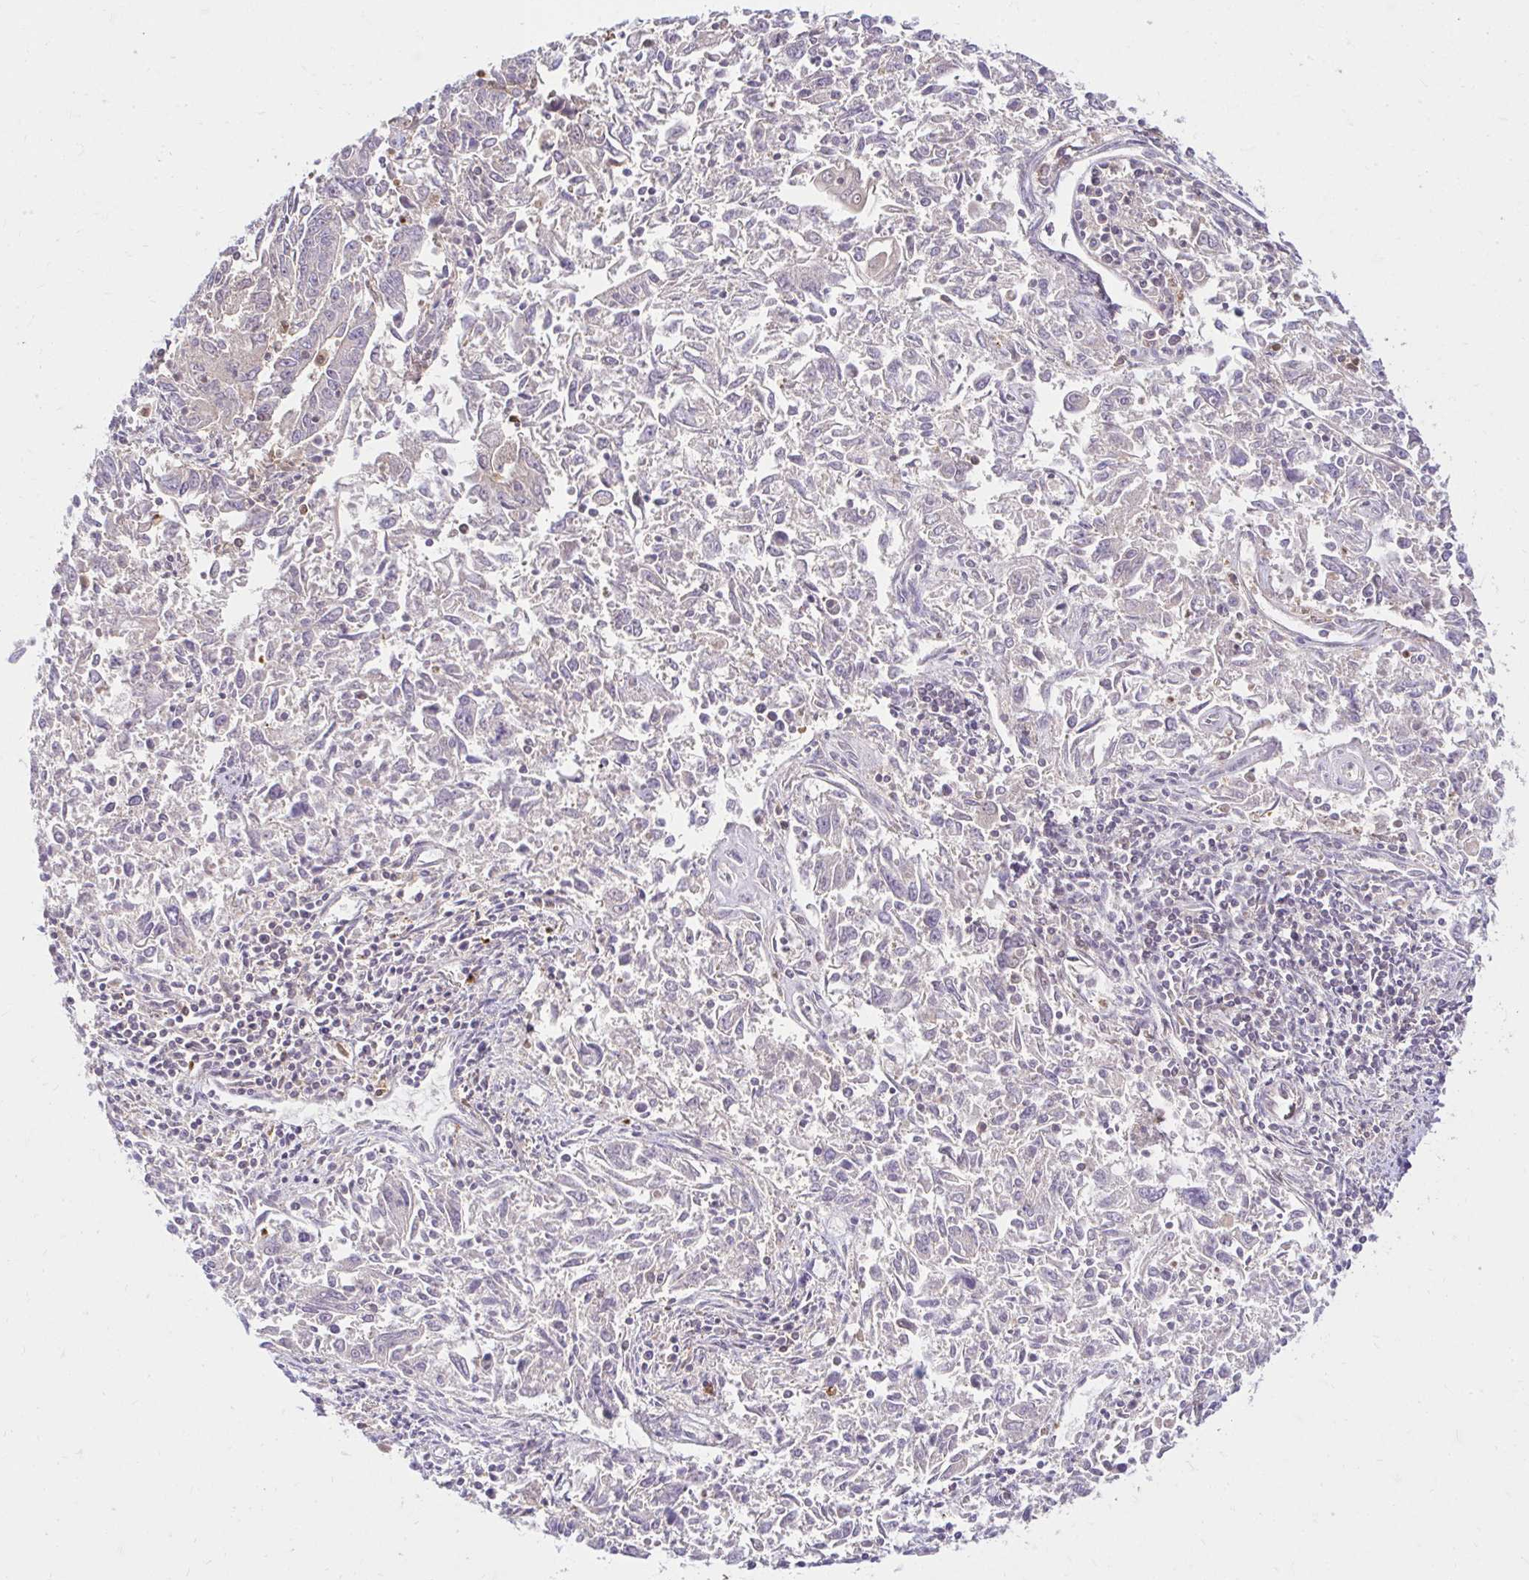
{"staining": {"intensity": "negative", "quantity": "none", "location": "none"}, "tissue": "endometrial cancer", "cell_type": "Tumor cells", "image_type": "cancer", "snomed": [{"axis": "morphology", "description": "Adenocarcinoma, NOS"}, {"axis": "topography", "description": "Endometrium"}], "caption": "There is no significant positivity in tumor cells of adenocarcinoma (endometrial).", "gene": "PYCARD", "patient": {"sex": "female", "age": 42}}